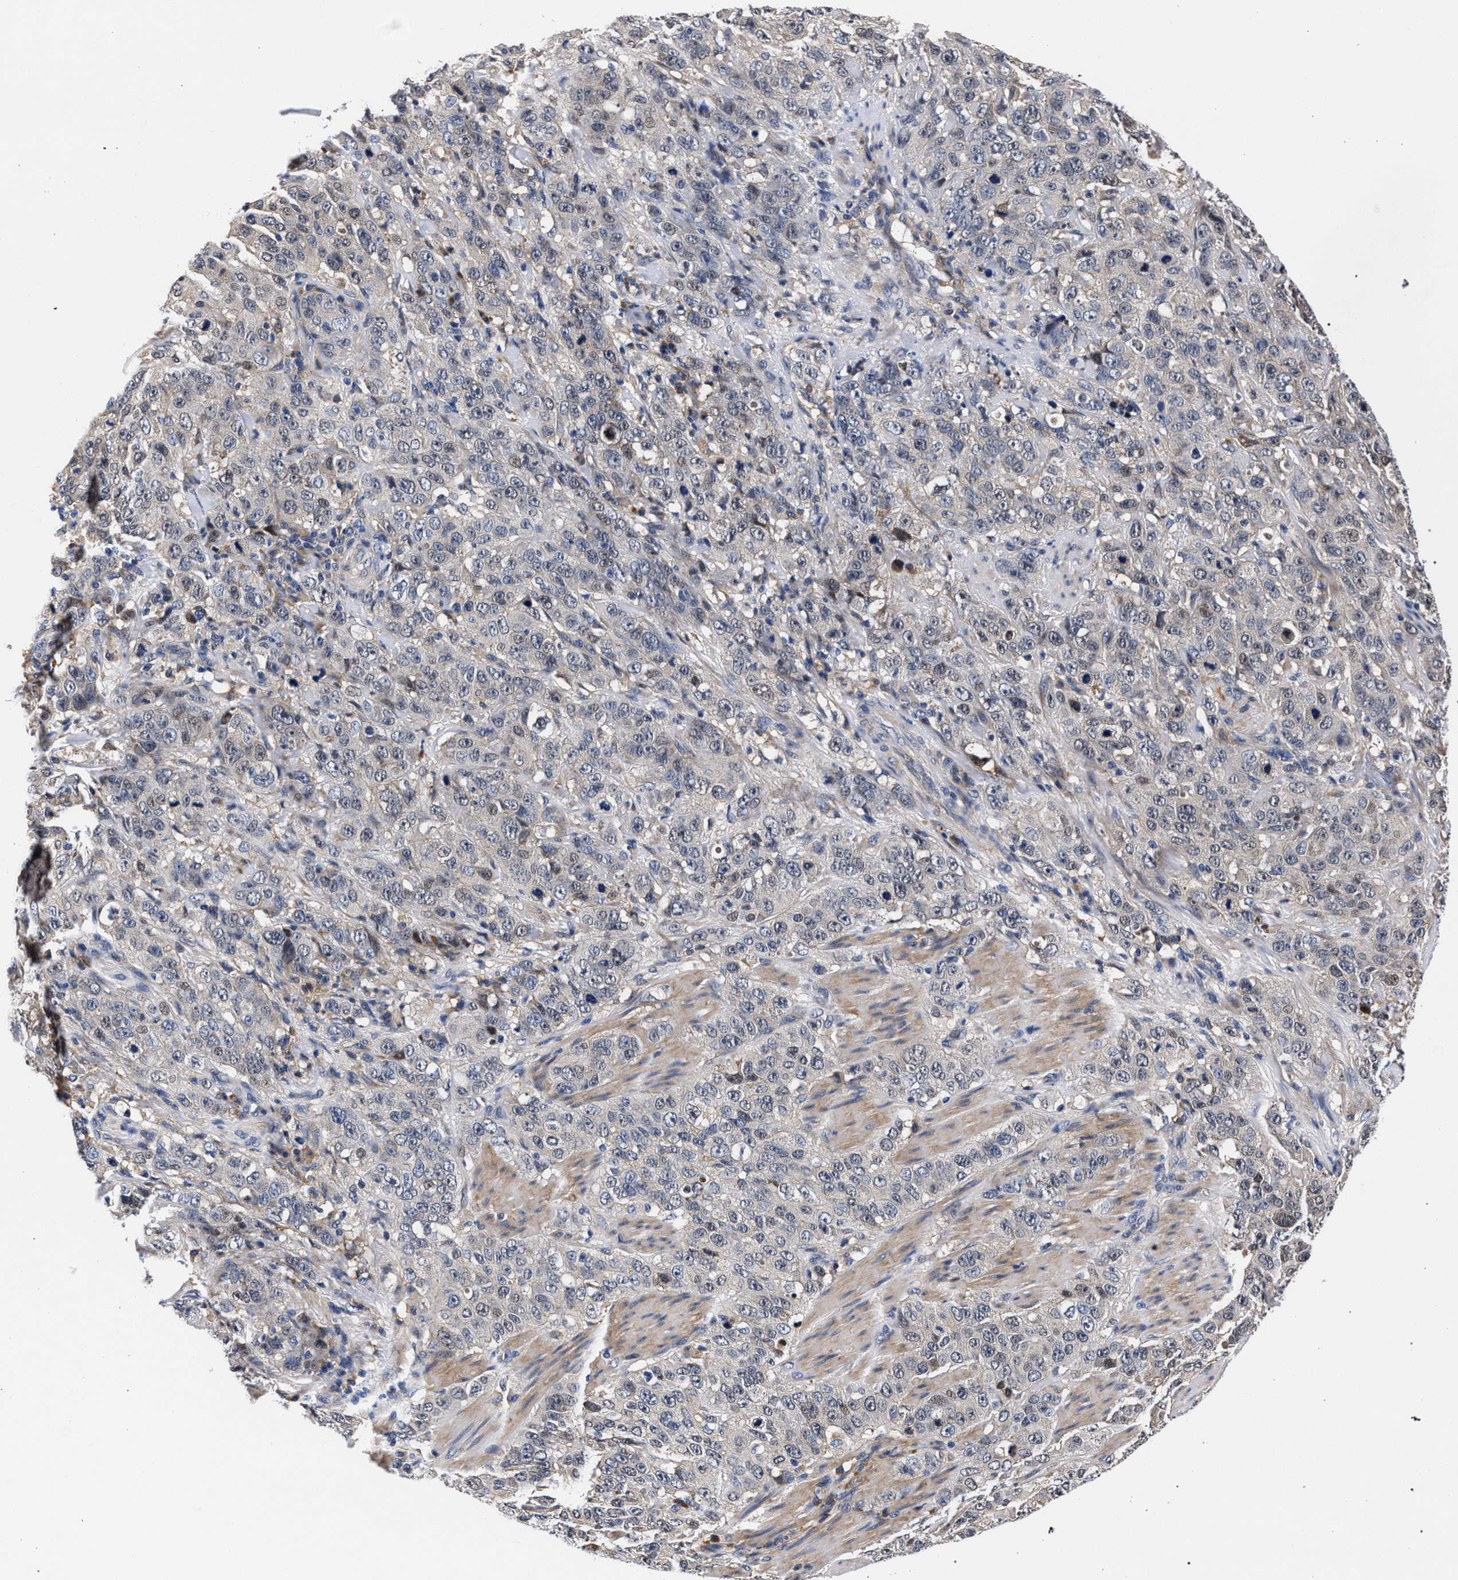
{"staining": {"intensity": "negative", "quantity": "none", "location": "none"}, "tissue": "stomach cancer", "cell_type": "Tumor cells", "image_type": "cancer", "snomed": [{"axis": "morphology", "description": "Adenocarcinoma, NOS"}, {"axis": "topography", "description": "Stomach"}], "caption": "DAB (3,3'-diaminobenzidine) immunohistochemical staining of stomach cancer shows no significant positivity in tumor cells.", "gene": "ZNF462", "patient": {"sex": "male", "age": 48}}